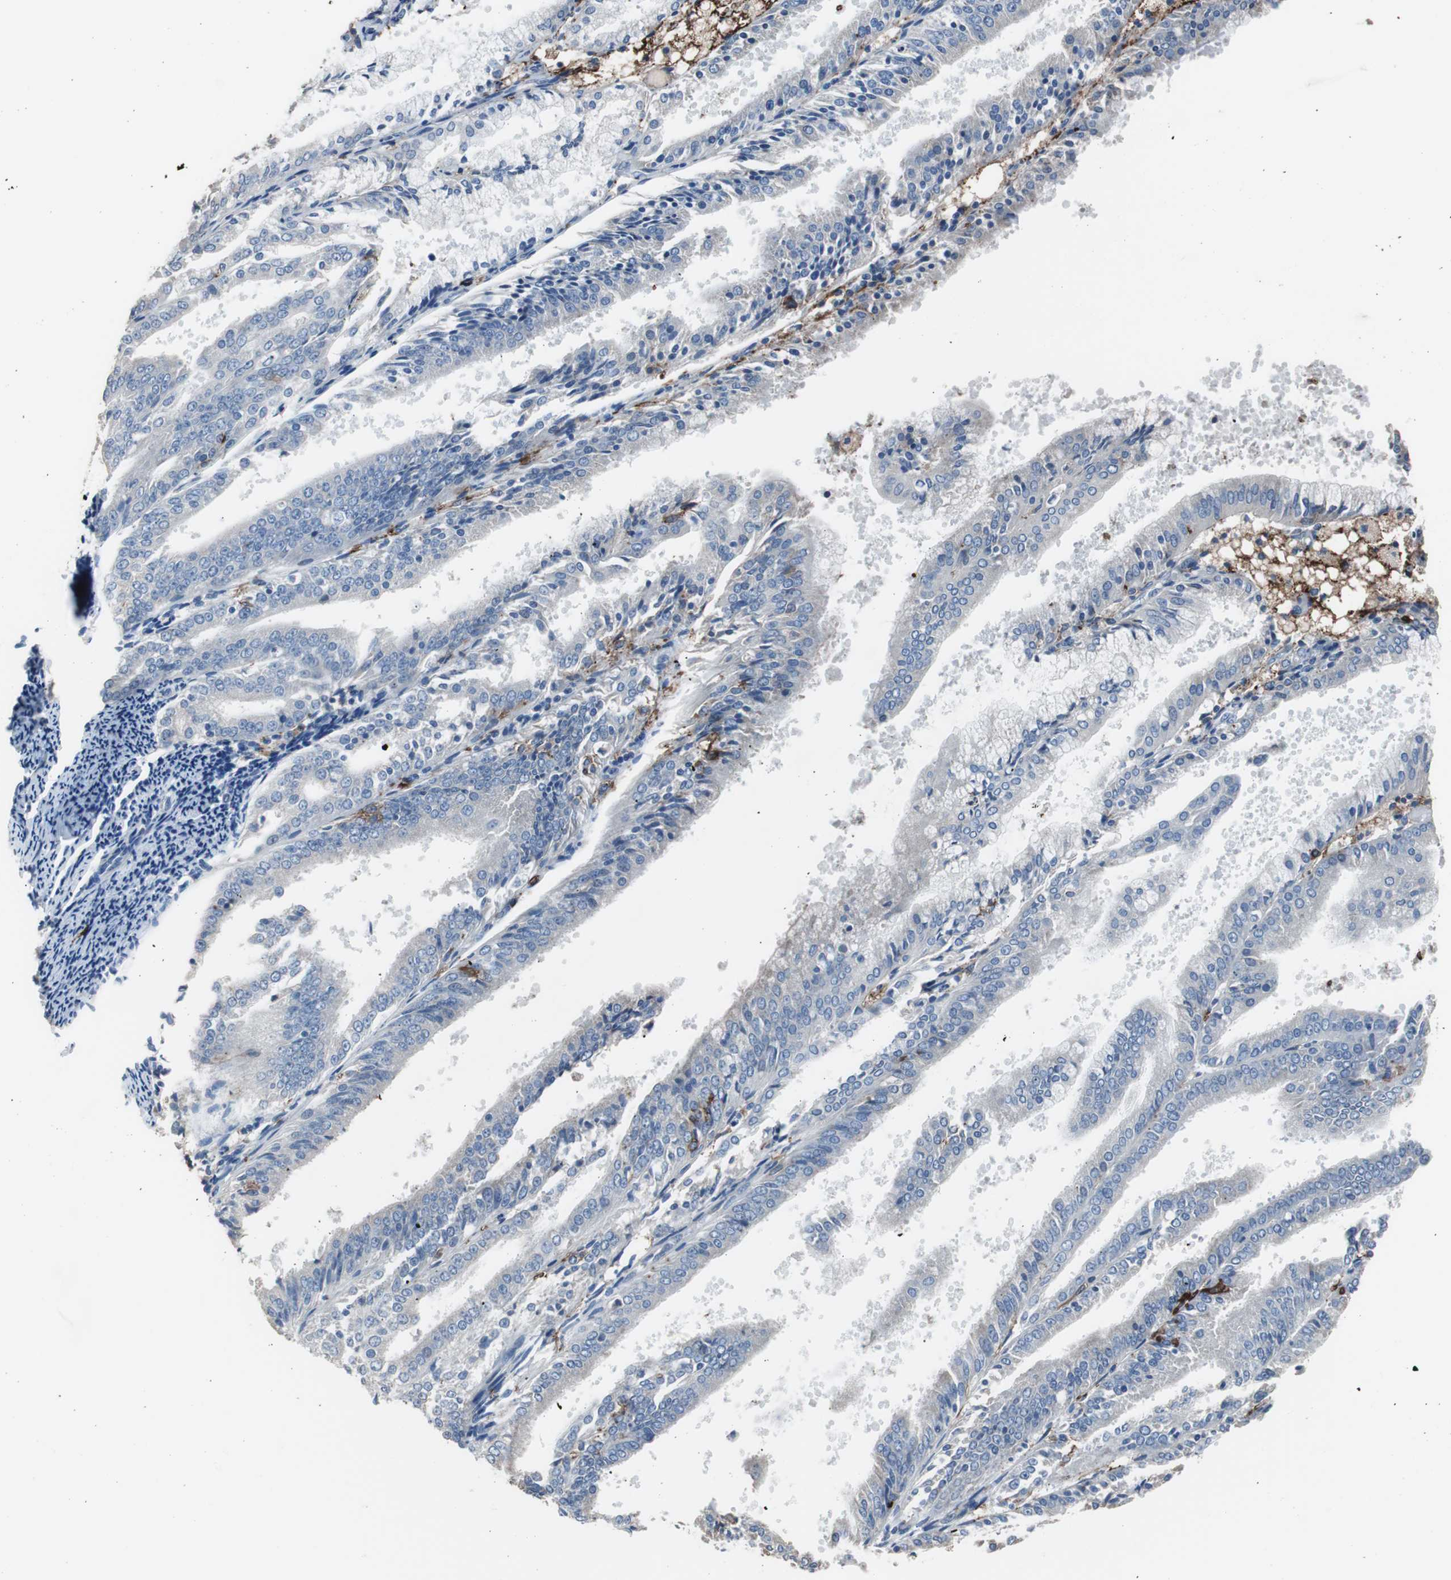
{"staining": {"intensity": "negative", "quantity": "none", "location": "none"}, "tissue": "endometrial cancer", "cell_type": "Tumor cells", "image_type": "cancer", "snomed": [{"axis": "morphology", "description": "Adenocarcinoma, NOS"}, {"axis": "topography", "description": "Endometrium"}], "caption": "Tumor cells are negative for brown protein staining in endometrial cancer (adenocarcinoma). The staining is performed using DAB brown chromogen with nuclei counter-stained in using hematoxylin.", "gene": "FCGR2B", "patient": {"sex": "female", "age": 63}}